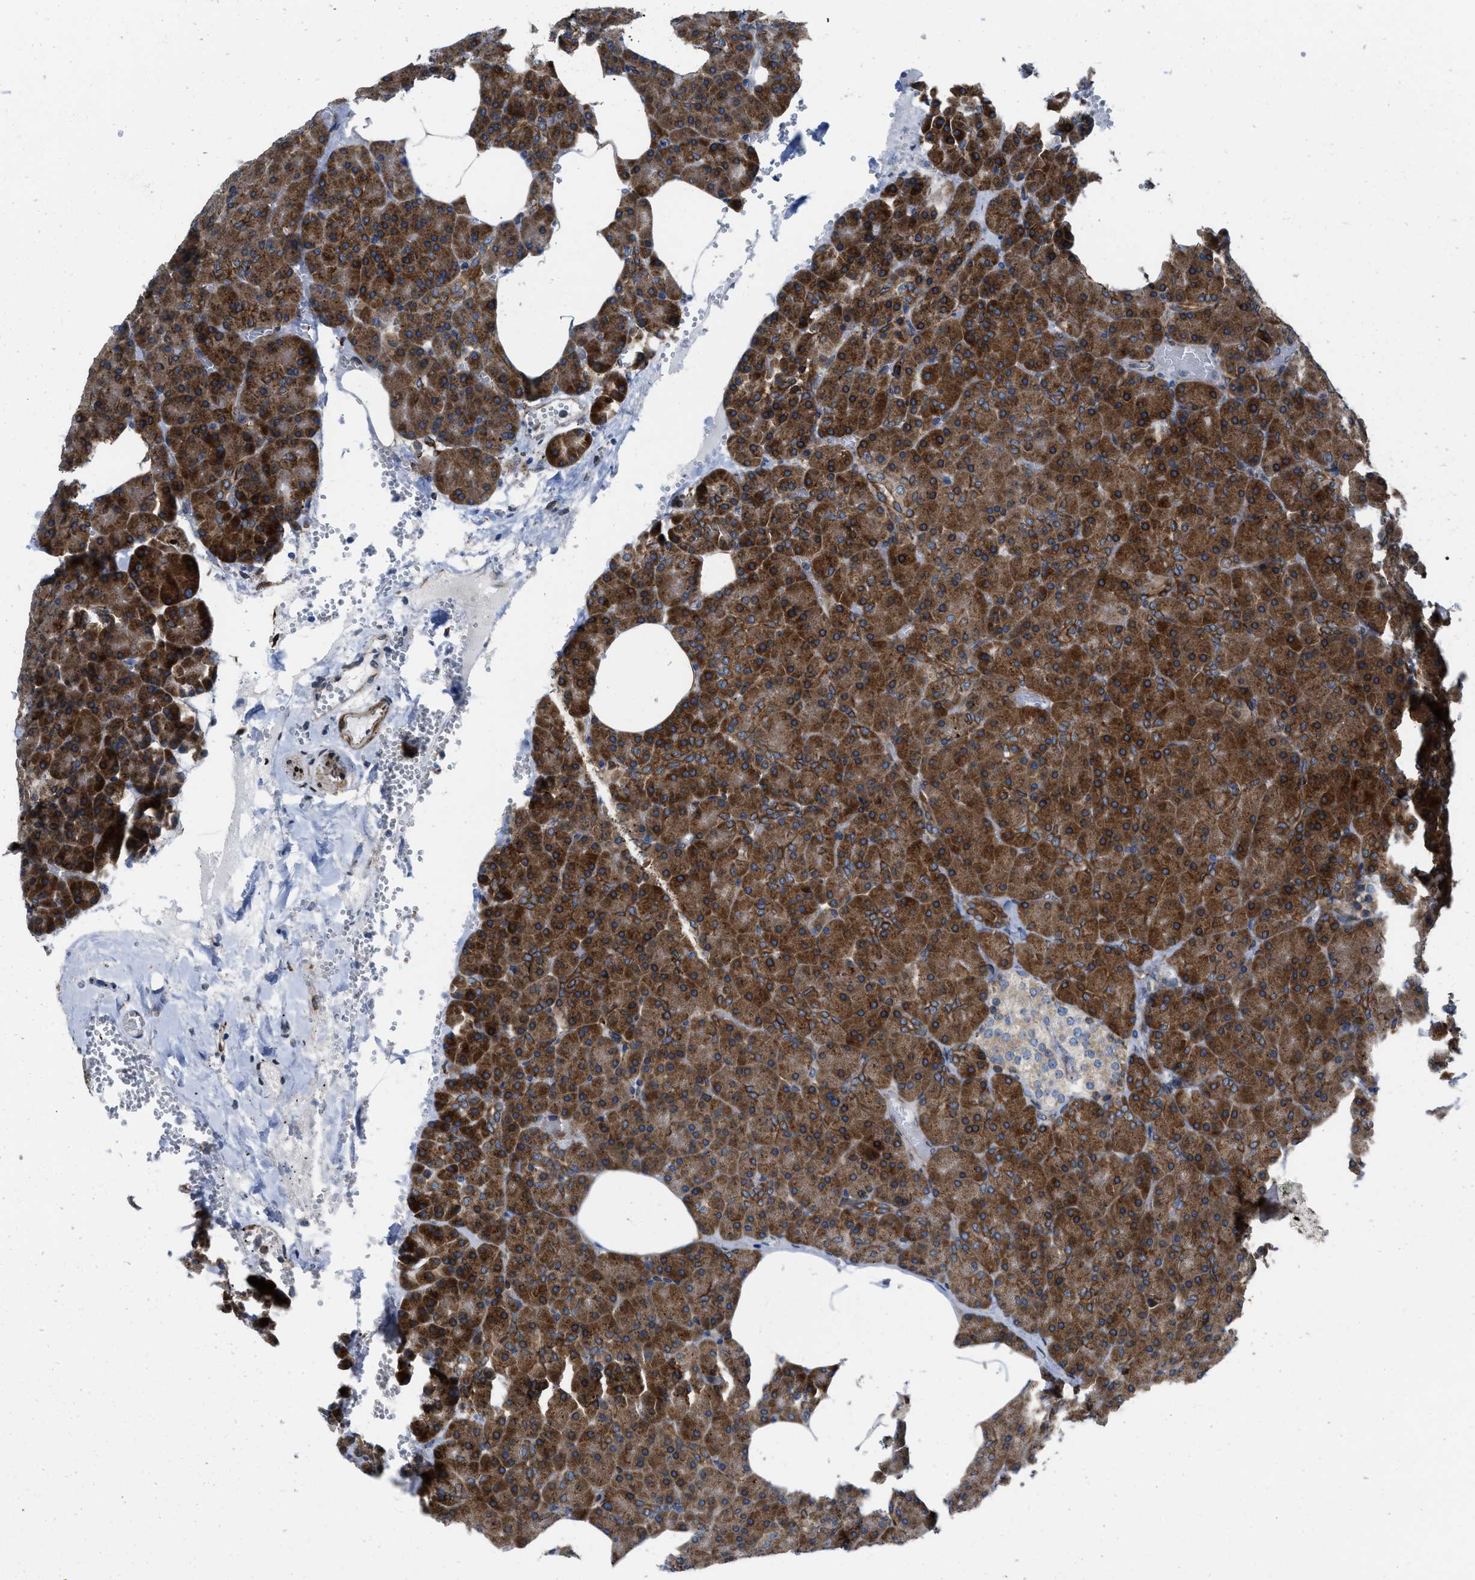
{"staining": {"intensity": "strong", "quantity": ">75%", "location": "cytoplasmic/membranous"}, "tissue": "pancreas", "cell_type": "Exocrine glandular cells", "image_type": "normal", "snomed": [{"axis": "morphology", "description": "Normal tissue, NOS"}, {"axis": "topography", "description": "Pancreas"}], "caption": "Immunohistochemistry staining of normal pancreas, which displays high levels of strong cytoplasmic/membranous positivity in approximately >75% of exocrine glandular cells indicating strong cytoplasmic/membranous protein positivity. The staining was performed using DAB (brown) for protein detection and nuclei were counterstained in hematoxylin (blue).", "gene": "ERLIN2", "patient": {"sex": "female", "age": 35}}